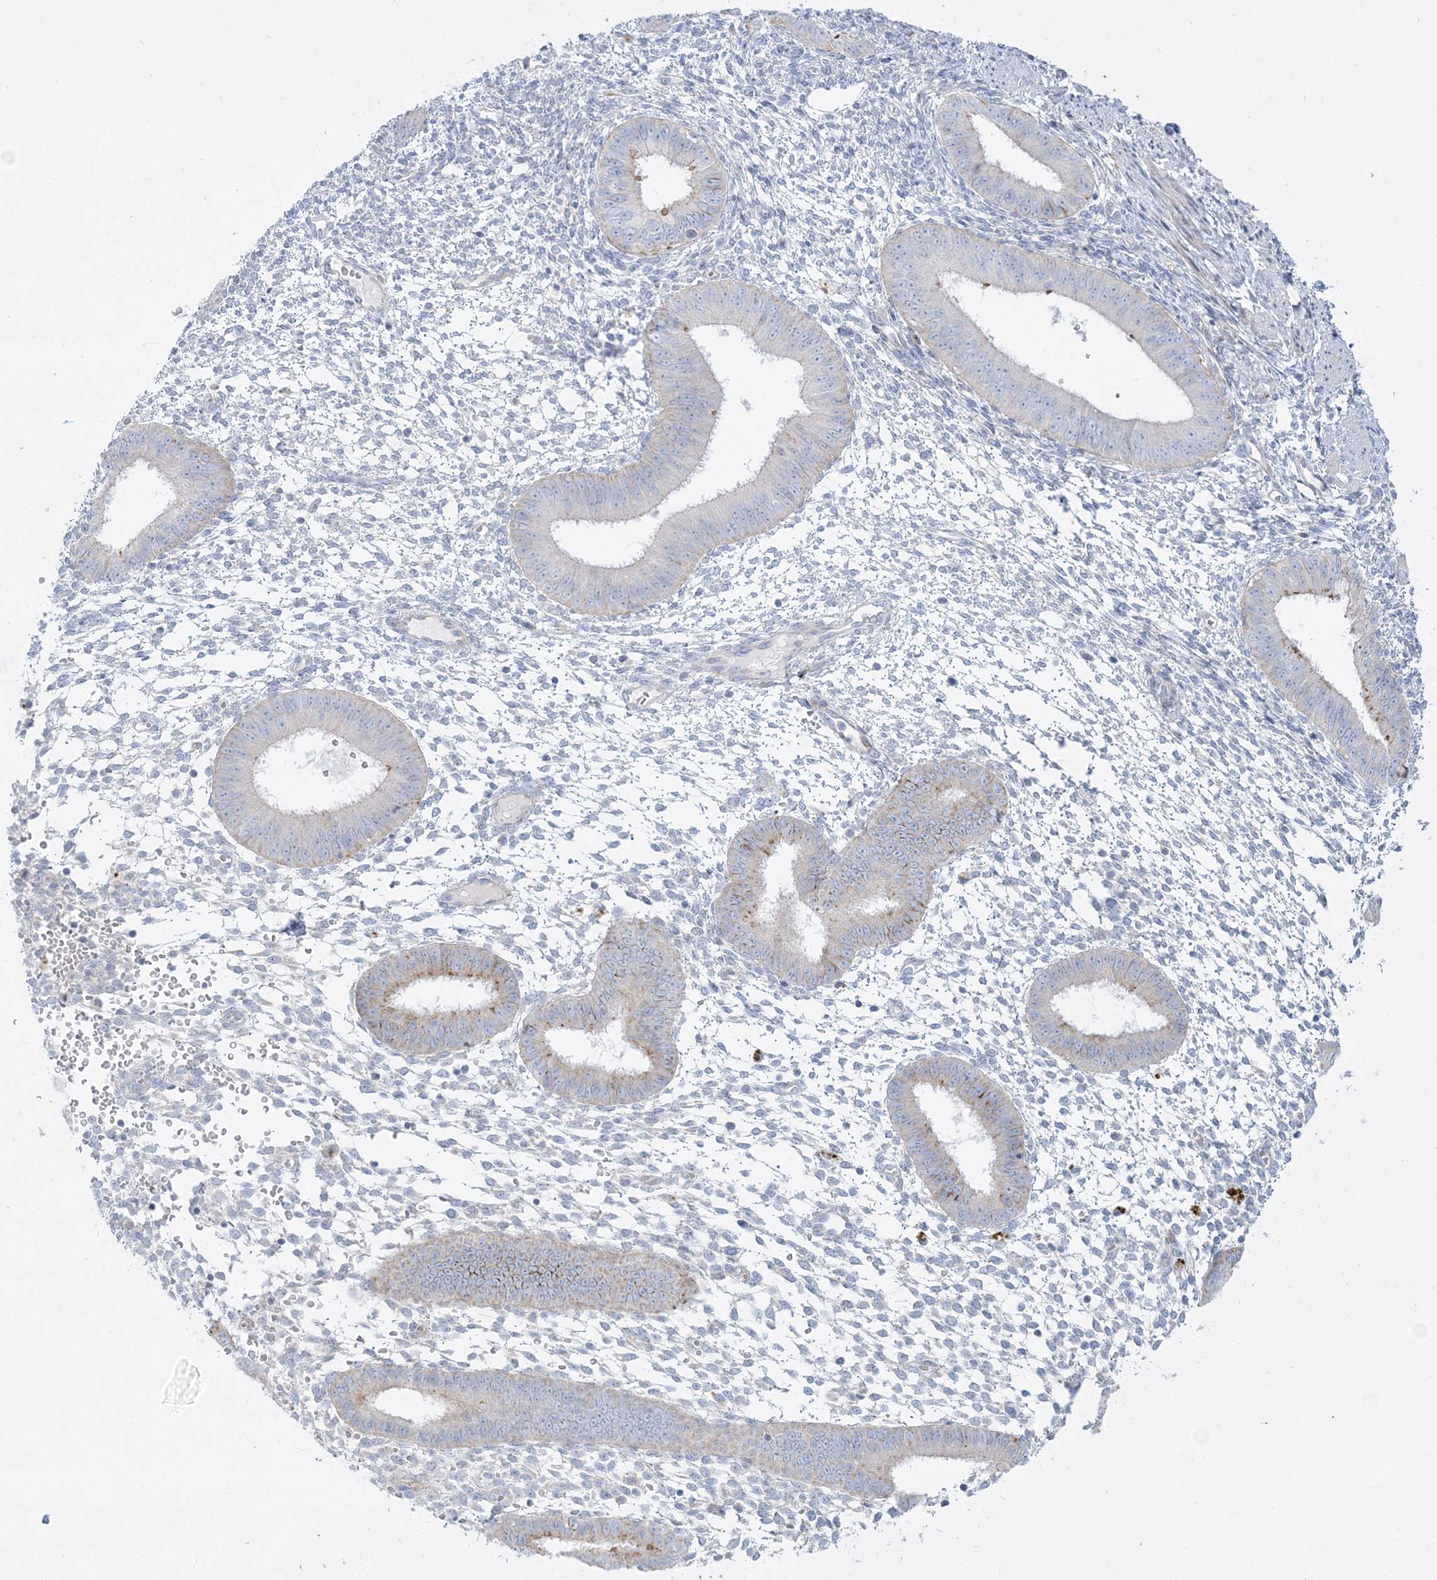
{"staining": {"intensity": "negative", "quantity": "none", "location": "none"}, "tissue": "endometrium", "cell_type": "Cells in endometrial stroma", "image_type": "normal", "snomed": [{"axis": "morphology", "description": "Normal tissue, NOS"}, {"axis": "topography", "description": "Uterus"}, {"axis": "topography", "description": "Endometrium"}], "caption": "Photomicrograph shows no significant protein staining in cells in endometrial stroma of normal endometrium.", "gene": "GPAT2", "patient": {"sex": "female", "age": 48}}